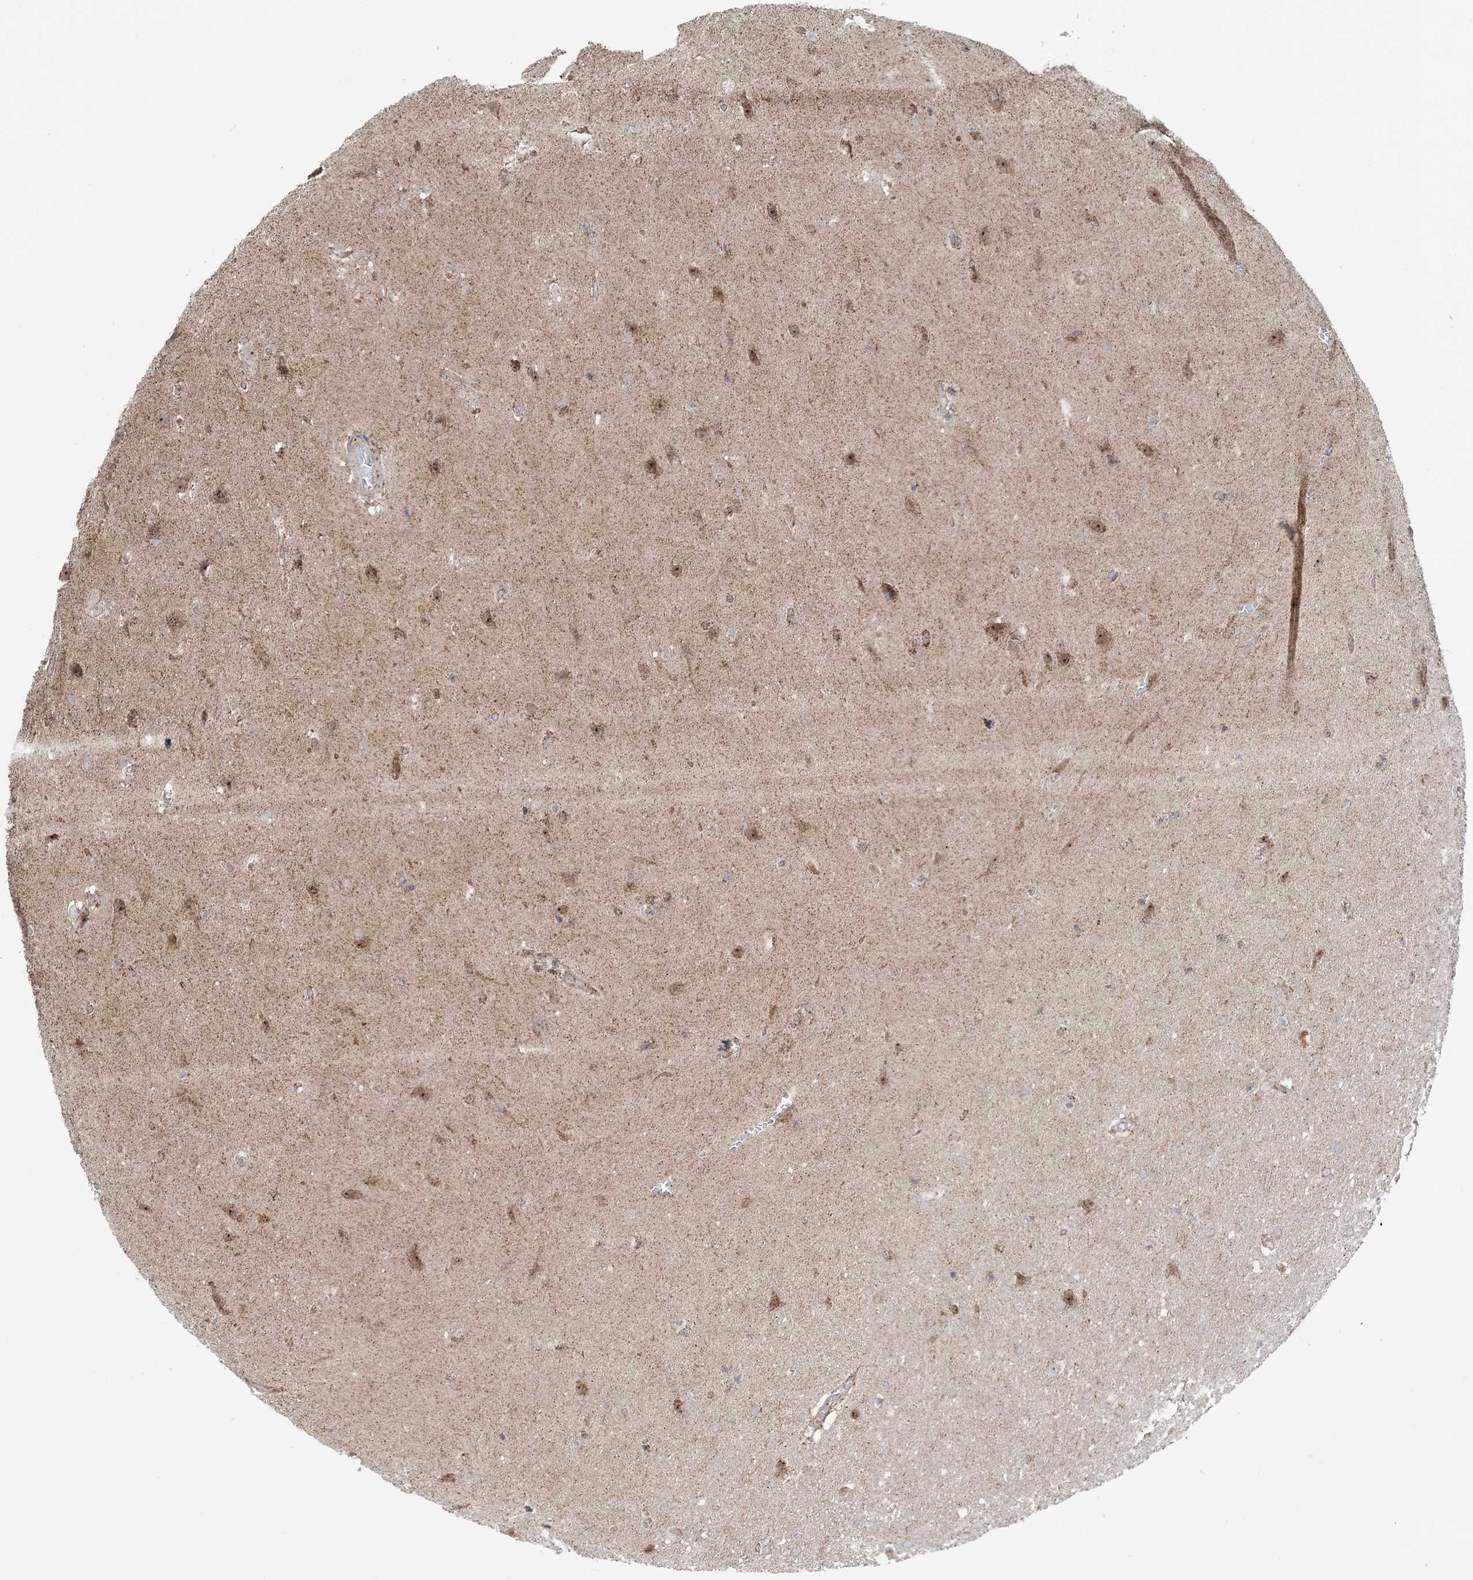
{"staining": {"intensity": "weak", "quantity": "25%-75%", "location": "cytoplasmic/membranous"}, "tissue": "glioma", "cell_type": "Tumor cells", "image_type": "cancer", "snomed": [{"axis": "morphology", "description": "Glioma, malignant, Low grade"}, {"axis": "topography", "description": "Brain"}], "caption": "Tumor cells show weak cytoplasmic/membranous staining in about 25%-75% of cells in malignant glioma (low-grade). The staining is performed using DAB brown chromogen to label protein expression. The nuclei are counter-stained blue using hematoxylin.", "gene": "MAPKBP1", "patient": {"sex": "female", "age": 37}}